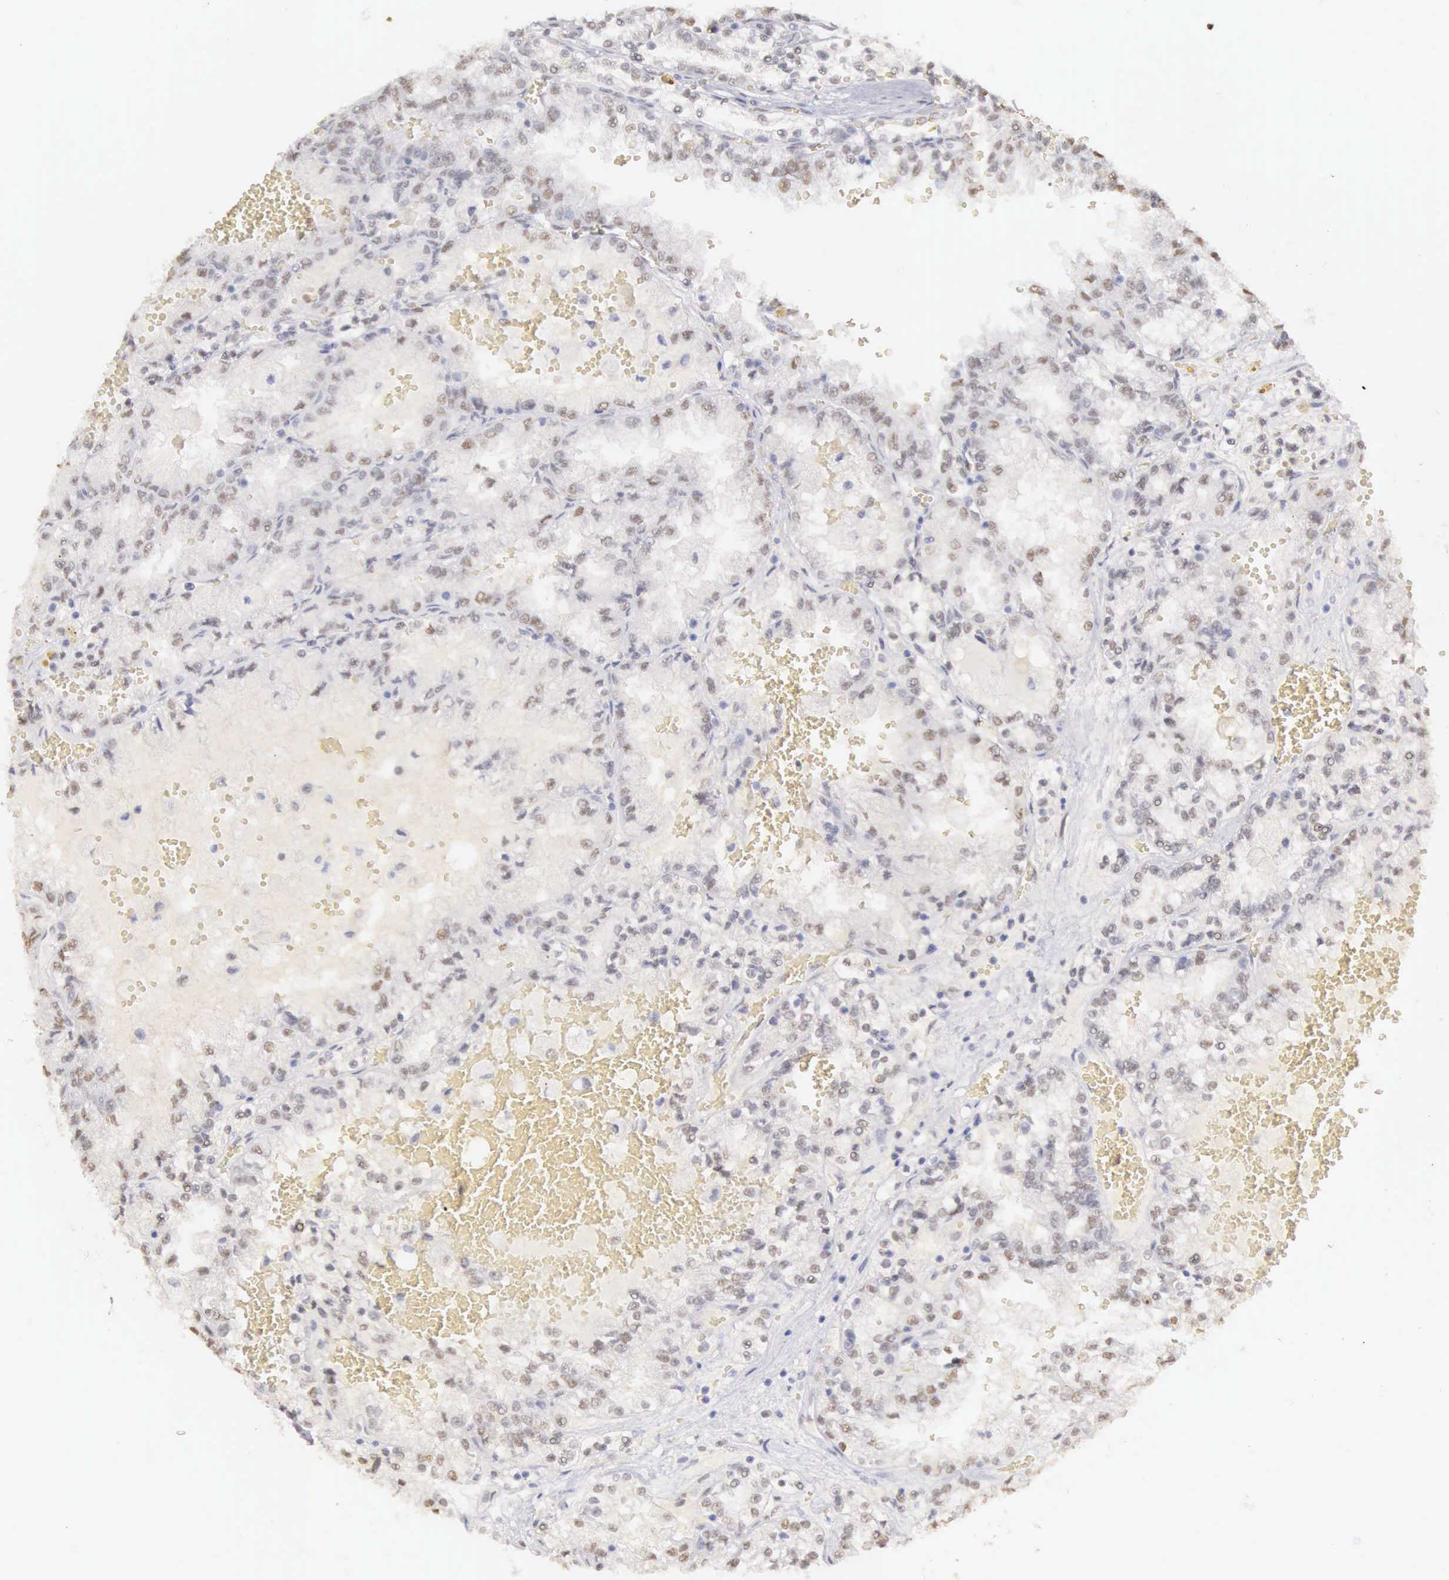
{"staining": {"intensity": "negative", "quantity": "none", "location": "none"}, "tissue": "renal cancer", "cell_type": "Tumor cells", "image_type": "cancer", "snomed": [{"axis": "morphology", "description": "Adenocarcinoma, NOS"}, {"axis": "topography", "description": "Kidney"}], "caption": "Tumor cells are negative for protein expression in human adenocarcinoma (renal).", "gene": "UBA1", "patient": {"sex": "female", "age": 56}}